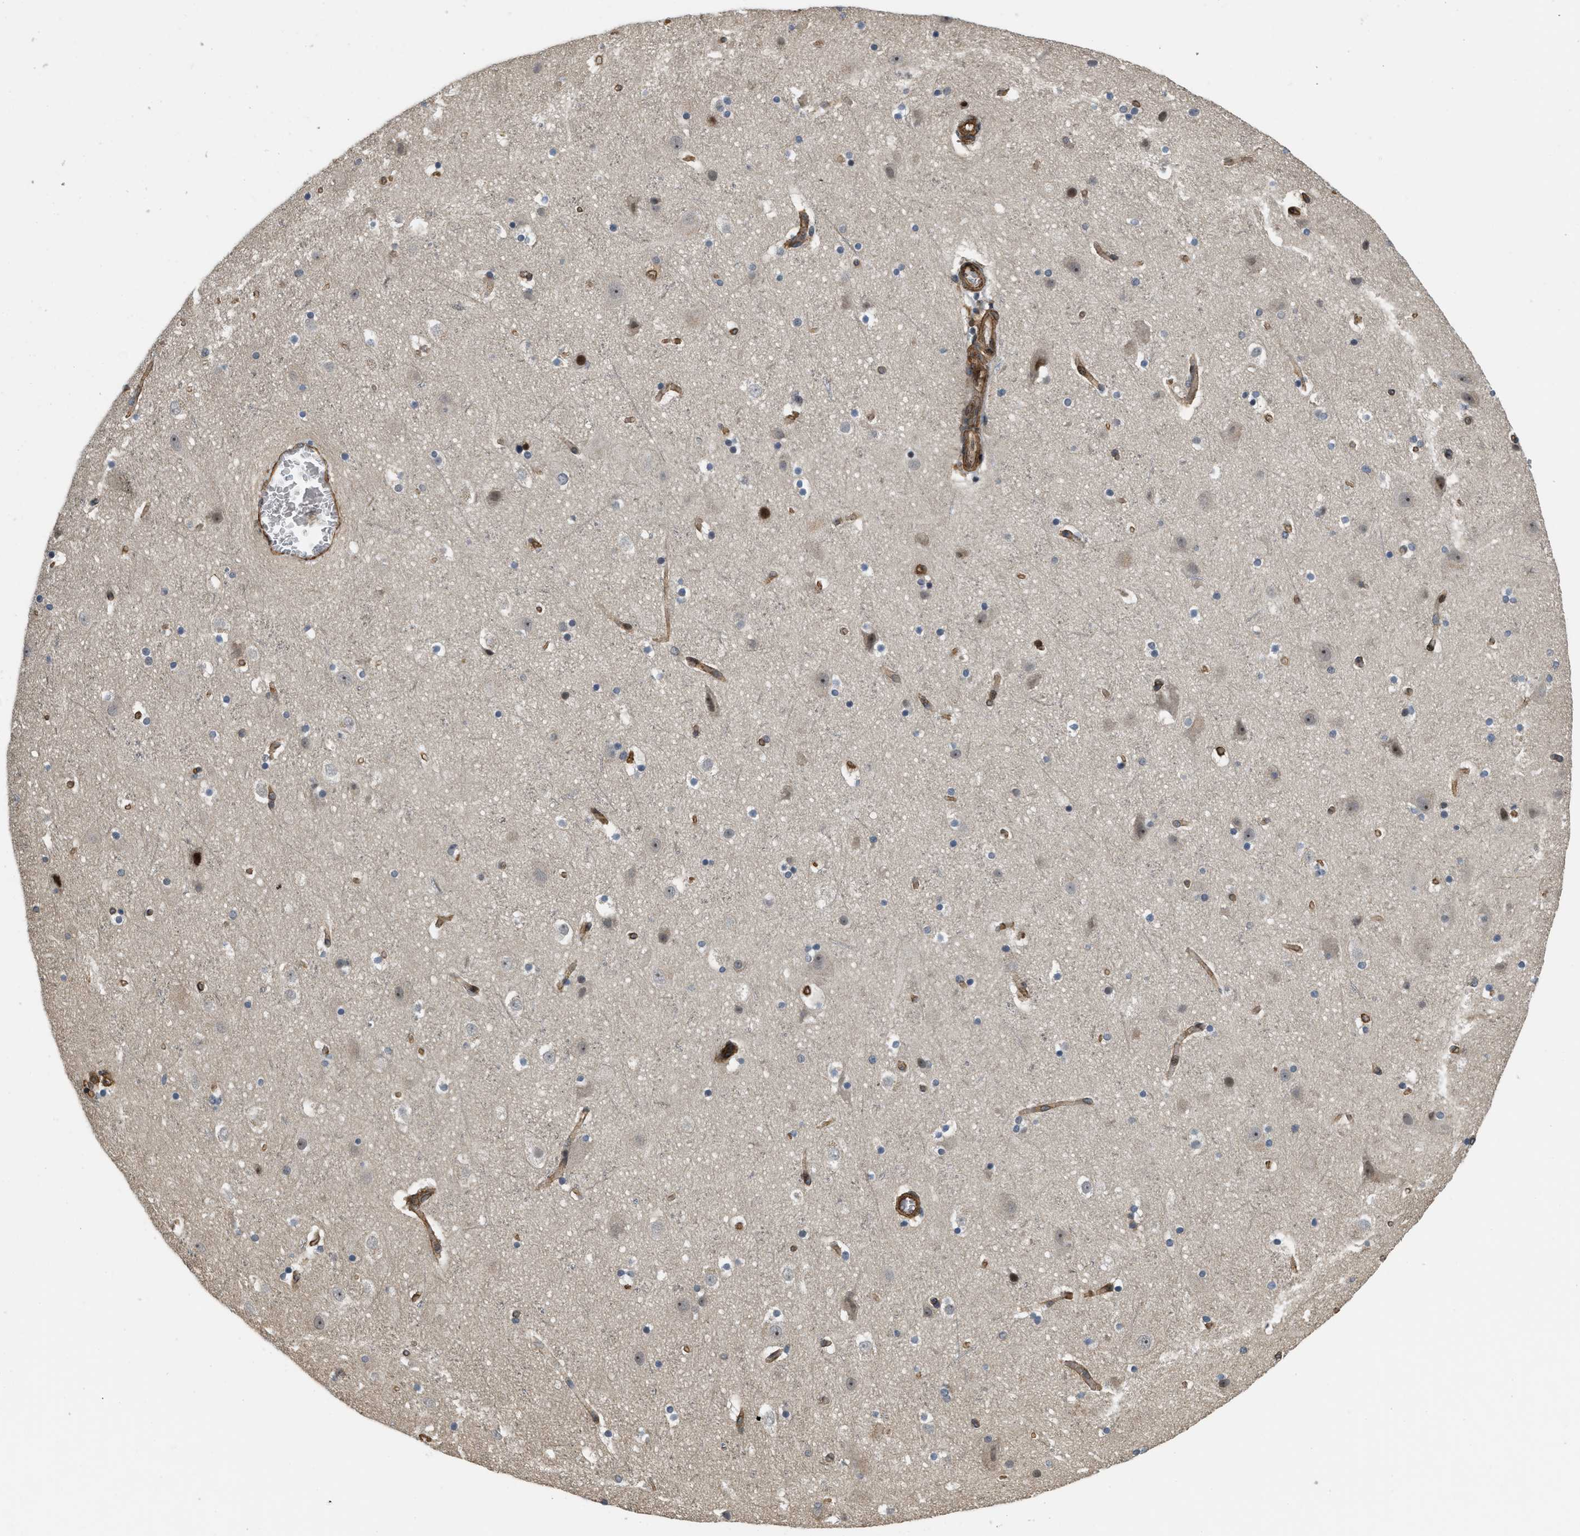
{"staining": {"intensity": "moderate", "quantity": ">75%", "location": "cytoplasmic/membranous,nuclear"}, "tissue": "cerebral cortex", "cell_type": "Endothelial cells", "image_type": "normal", "snomed": [{"axis": "morphology", "description": "Normal tissue, NOS"}, {"axis": "topography", "description": "Cerebral cortex"}], "caption": "Normal cerebral cortex reveals moderate cytoplasmic/membranous,nuclear expression in about >75% of endothelial cells.", "gene": "LTA4H", "patient": {"sex": "male", "age": 45}}